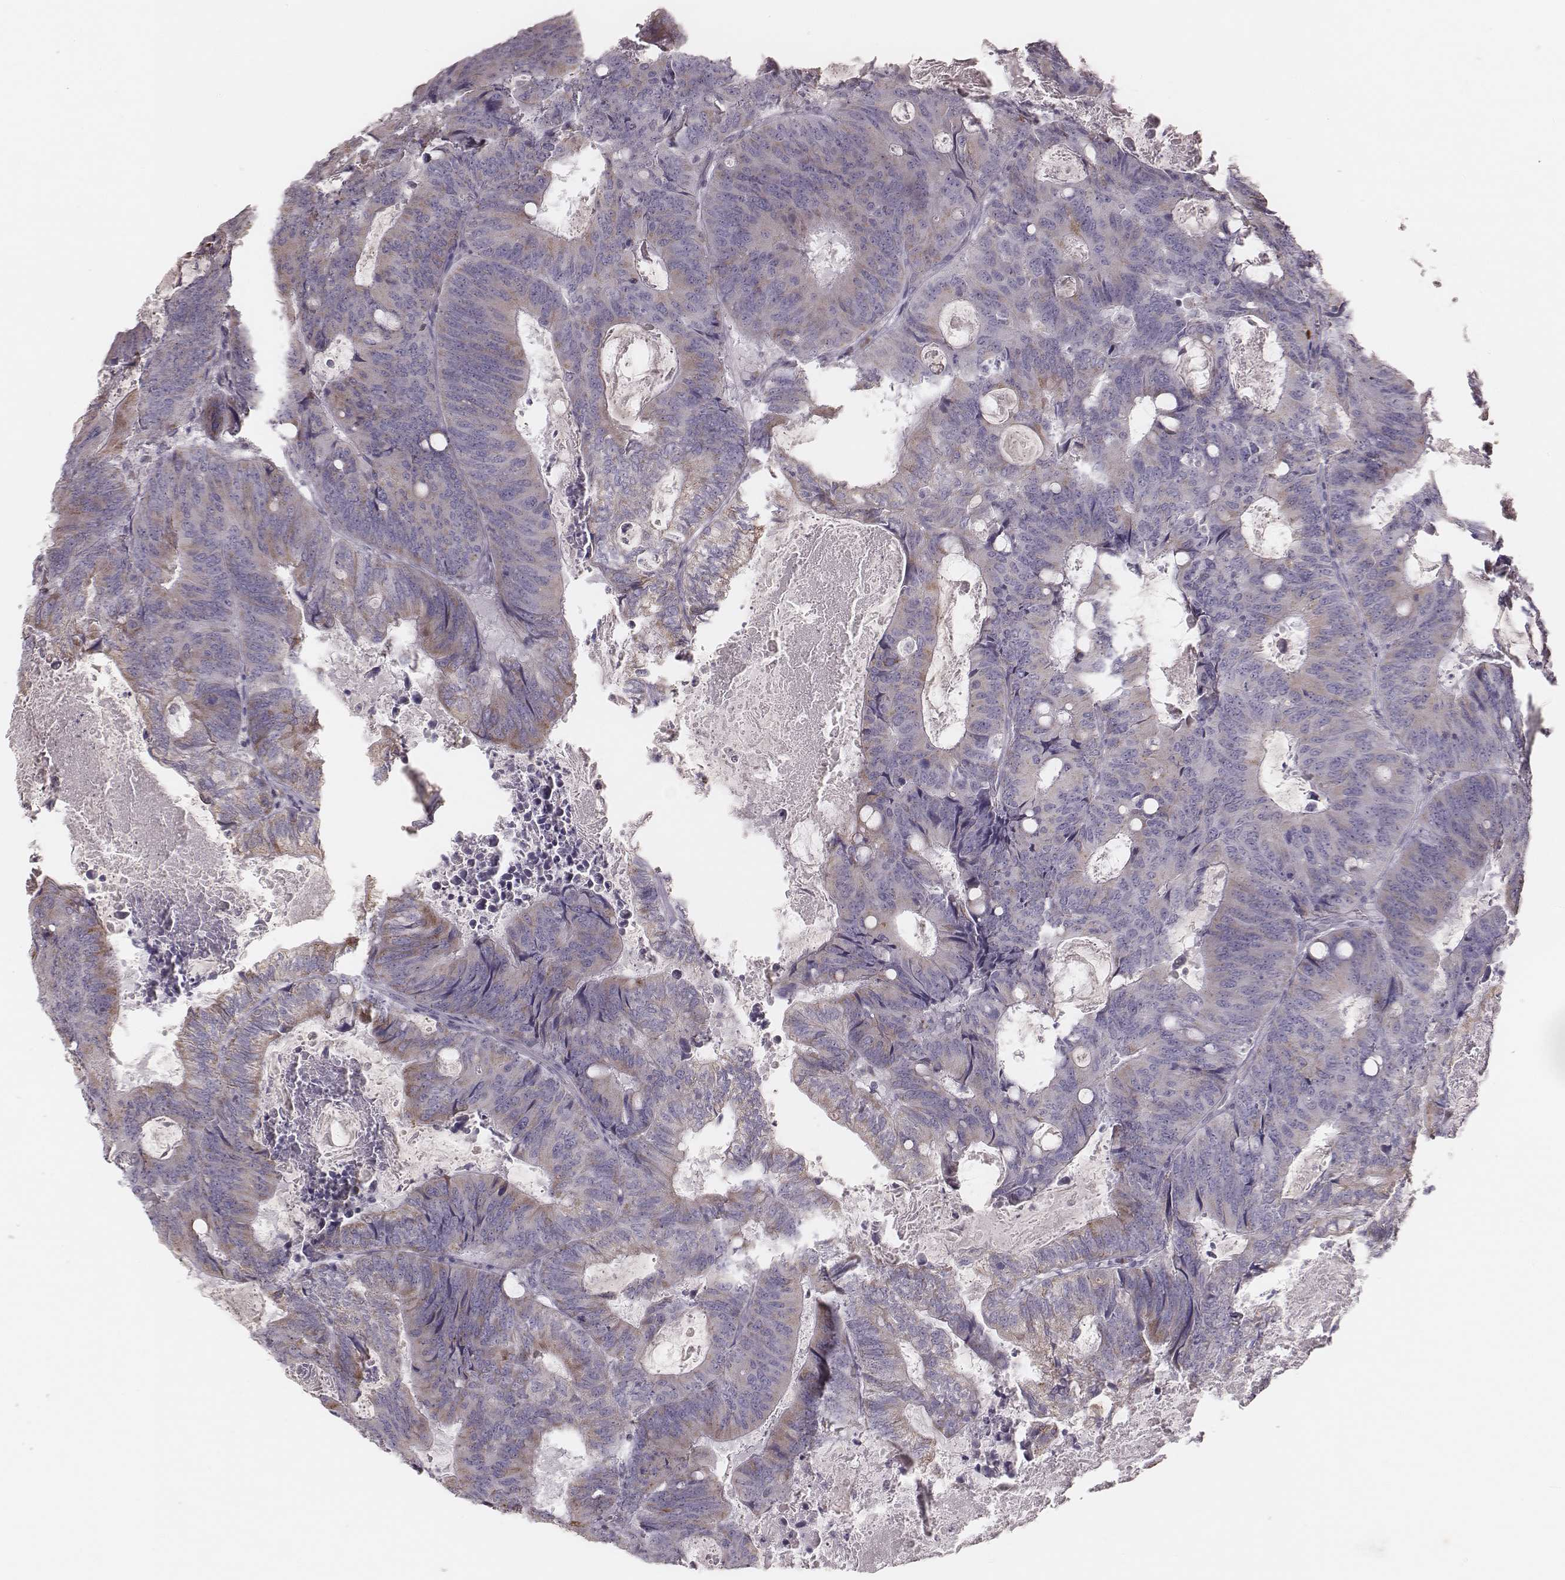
{"staining": {"intensity": "weak", "quantity": "25%-75%", "location": "cytoplasmic/membranous"}, "tissue": "colorectal cancer", "cell_type": "Tumor cells", "image_type": "cancer", "snomed": [{"axis": "morphology", "description": "Adenocarcinoma, NOS"}, {"axis": "topography", "description": "Colon"}], "caption": "DAB immunohistochemical staining of colorectal cancer (adenocarcinoma) exhibits weak cytoplasmic/membranous protein expression in approximately 25%-75% of tumor cells. Using DAB (3,3'-diaminobenzidine) (brown) and hematoxylin (blue) stains, captured at high magnification using brightfield microscopy.", "gene": "KIF5C", "patient": {"sex": "male", "age": 67}}